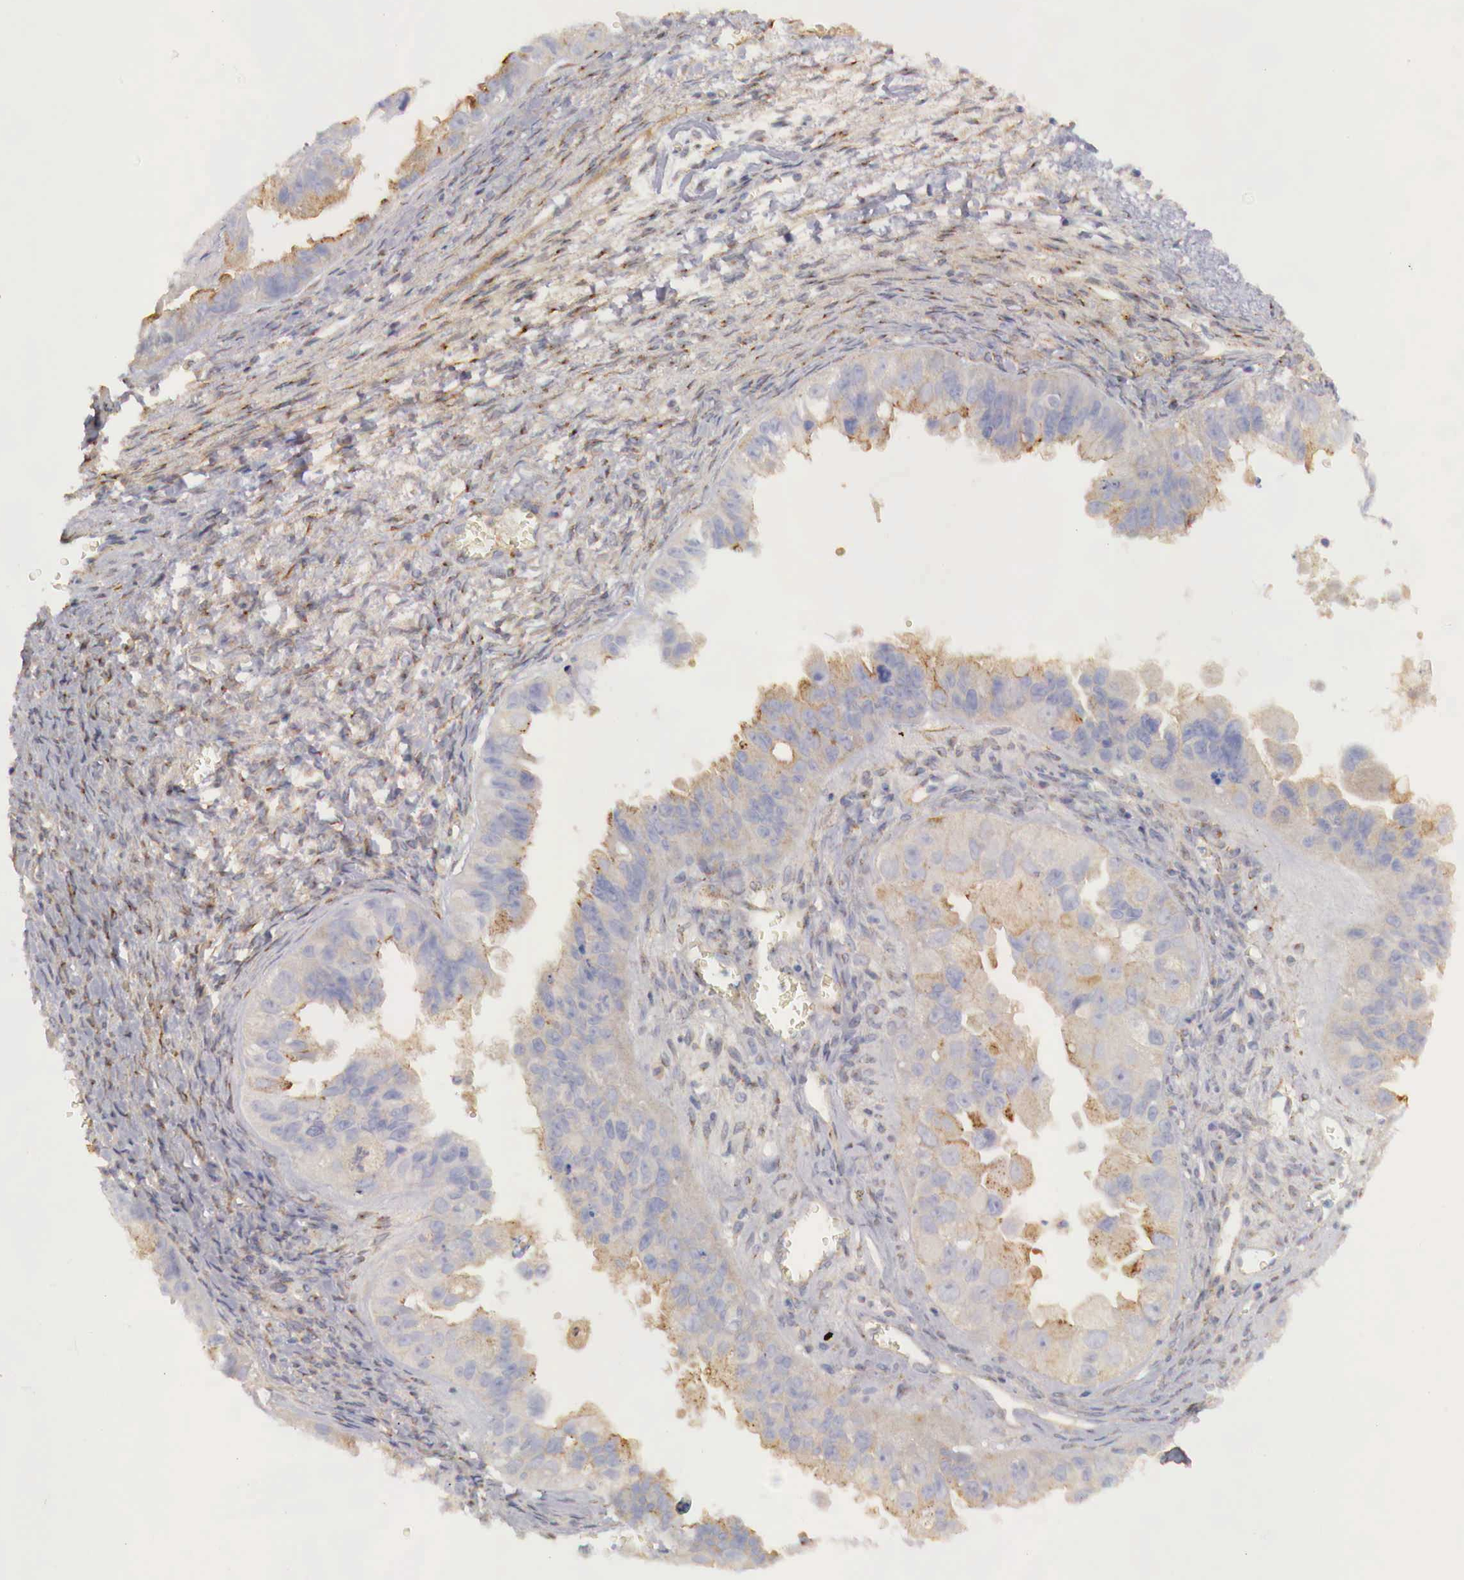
{"staining": {"intensity": "weak", "quantity": "25%-75%", "location": "cytoplasmic/membranous"}, "tissue": "ovarian cancer", "cell_type": "Tumor cells", "image_type": "cancer", "snomed": [{"axis": "morphology", "description": "Carcinoma, endometroid"}, {"axis": "topography", "description": "Ovary"}], "caption": "An IHC photomicrograph of neoplastic tissue is shown. Protein staining in brown labels weak cytoplasmic/membranous positivity in ovarian cancer (endometroid carcinoma) within tumor cells. (DAB IHC with brightfield microscopy, high magnification).", "gene": "KLHDC7B", "patient": {"sex": "female", "age": 85}}